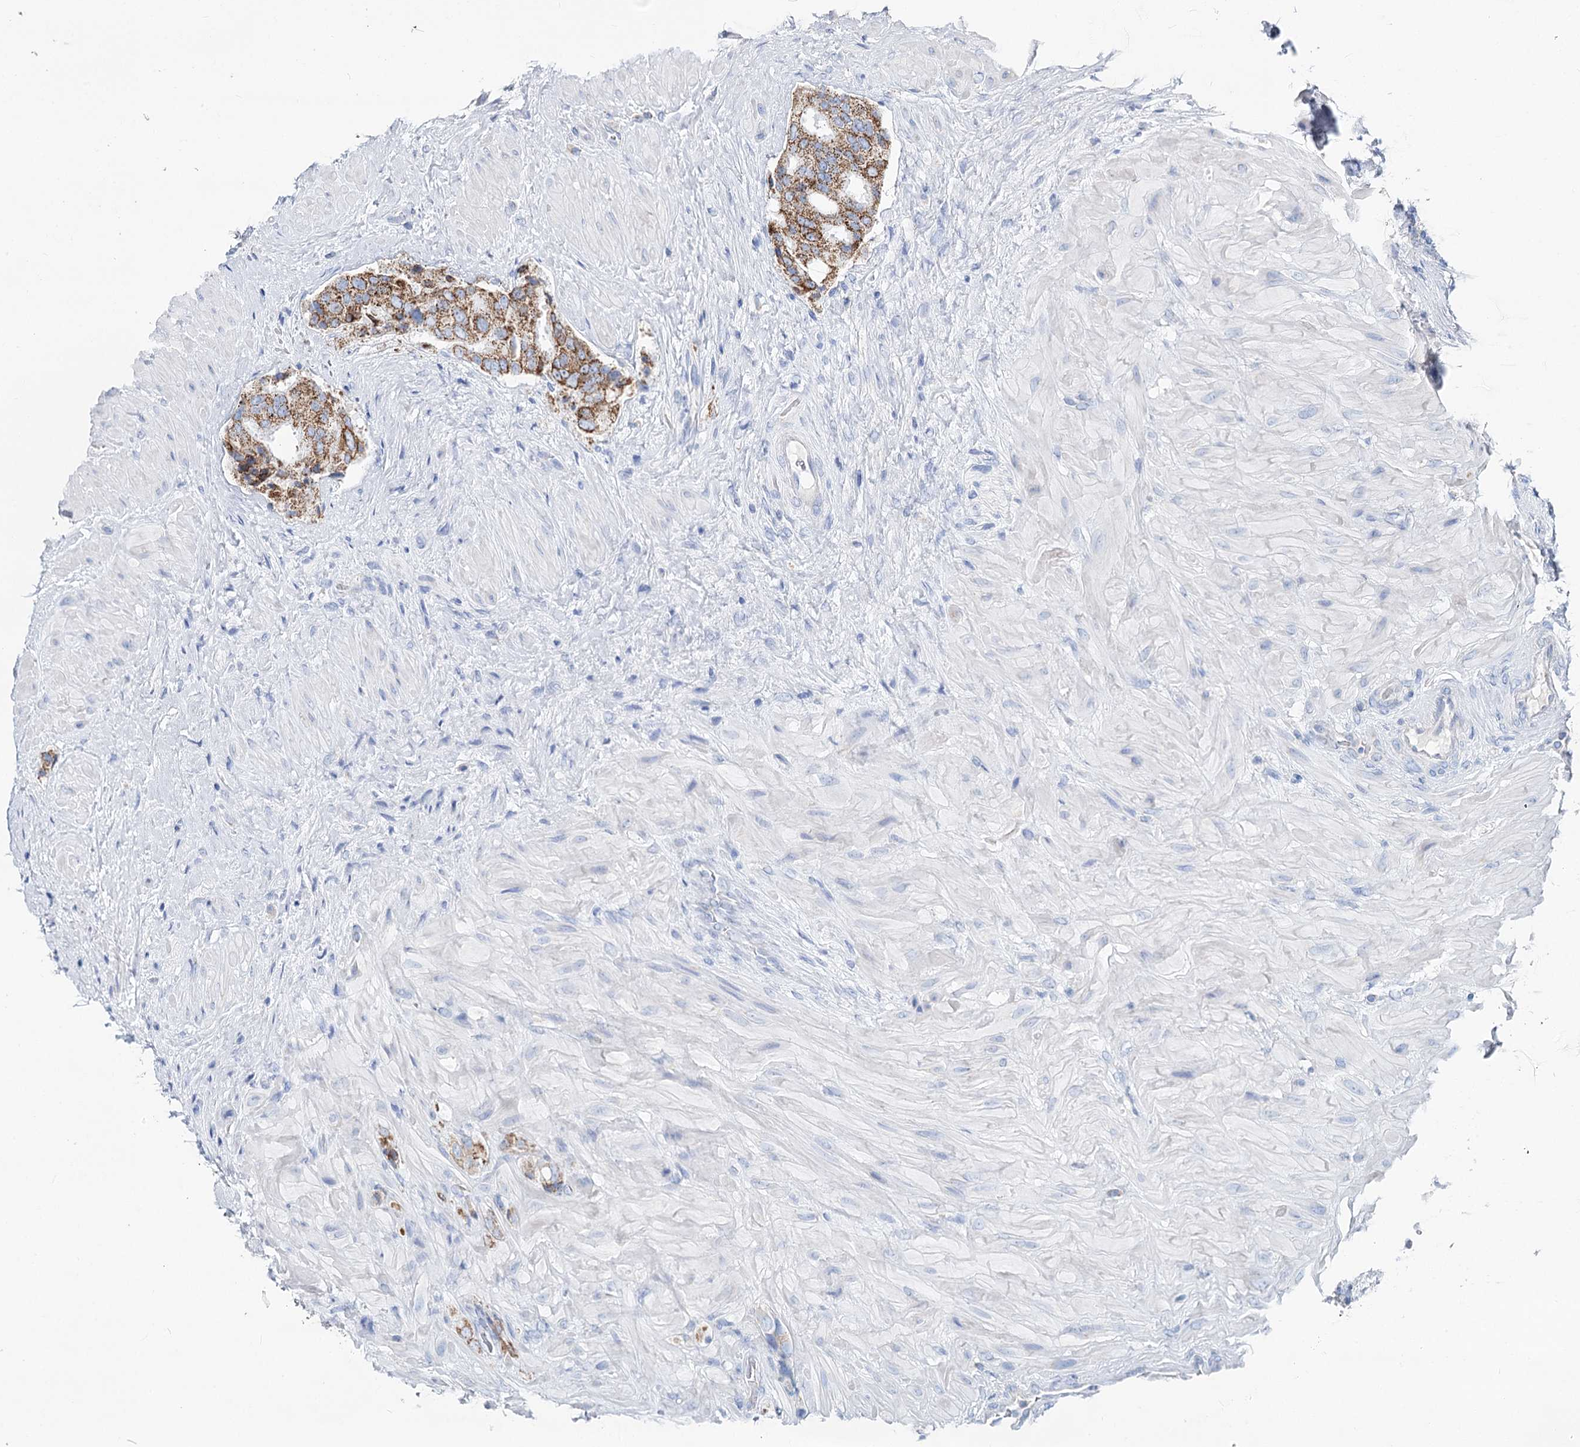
{"staining": {"intensity": "moderate", "quantity": ">75%", "location": "cytoplasmic/membranous"}, "tissue": "prostate cancer", "cell_type": "Tumor cells", "image_type": "cancer", "snomed": [{"axis": "morphology", "description": "Adenocarcinoma, High grade"}, {"axis": "topography", "description": "Prostate"}], "caption": "Protein analysis of adenocarcinoma (high-grade) (prostate) tissue demonstrates moderate cytoplasmic/membranous positivity in approximately >75% of tumor cells.", "gene": "MCCC2", "patient": {"sex": "male", "age": 65}}